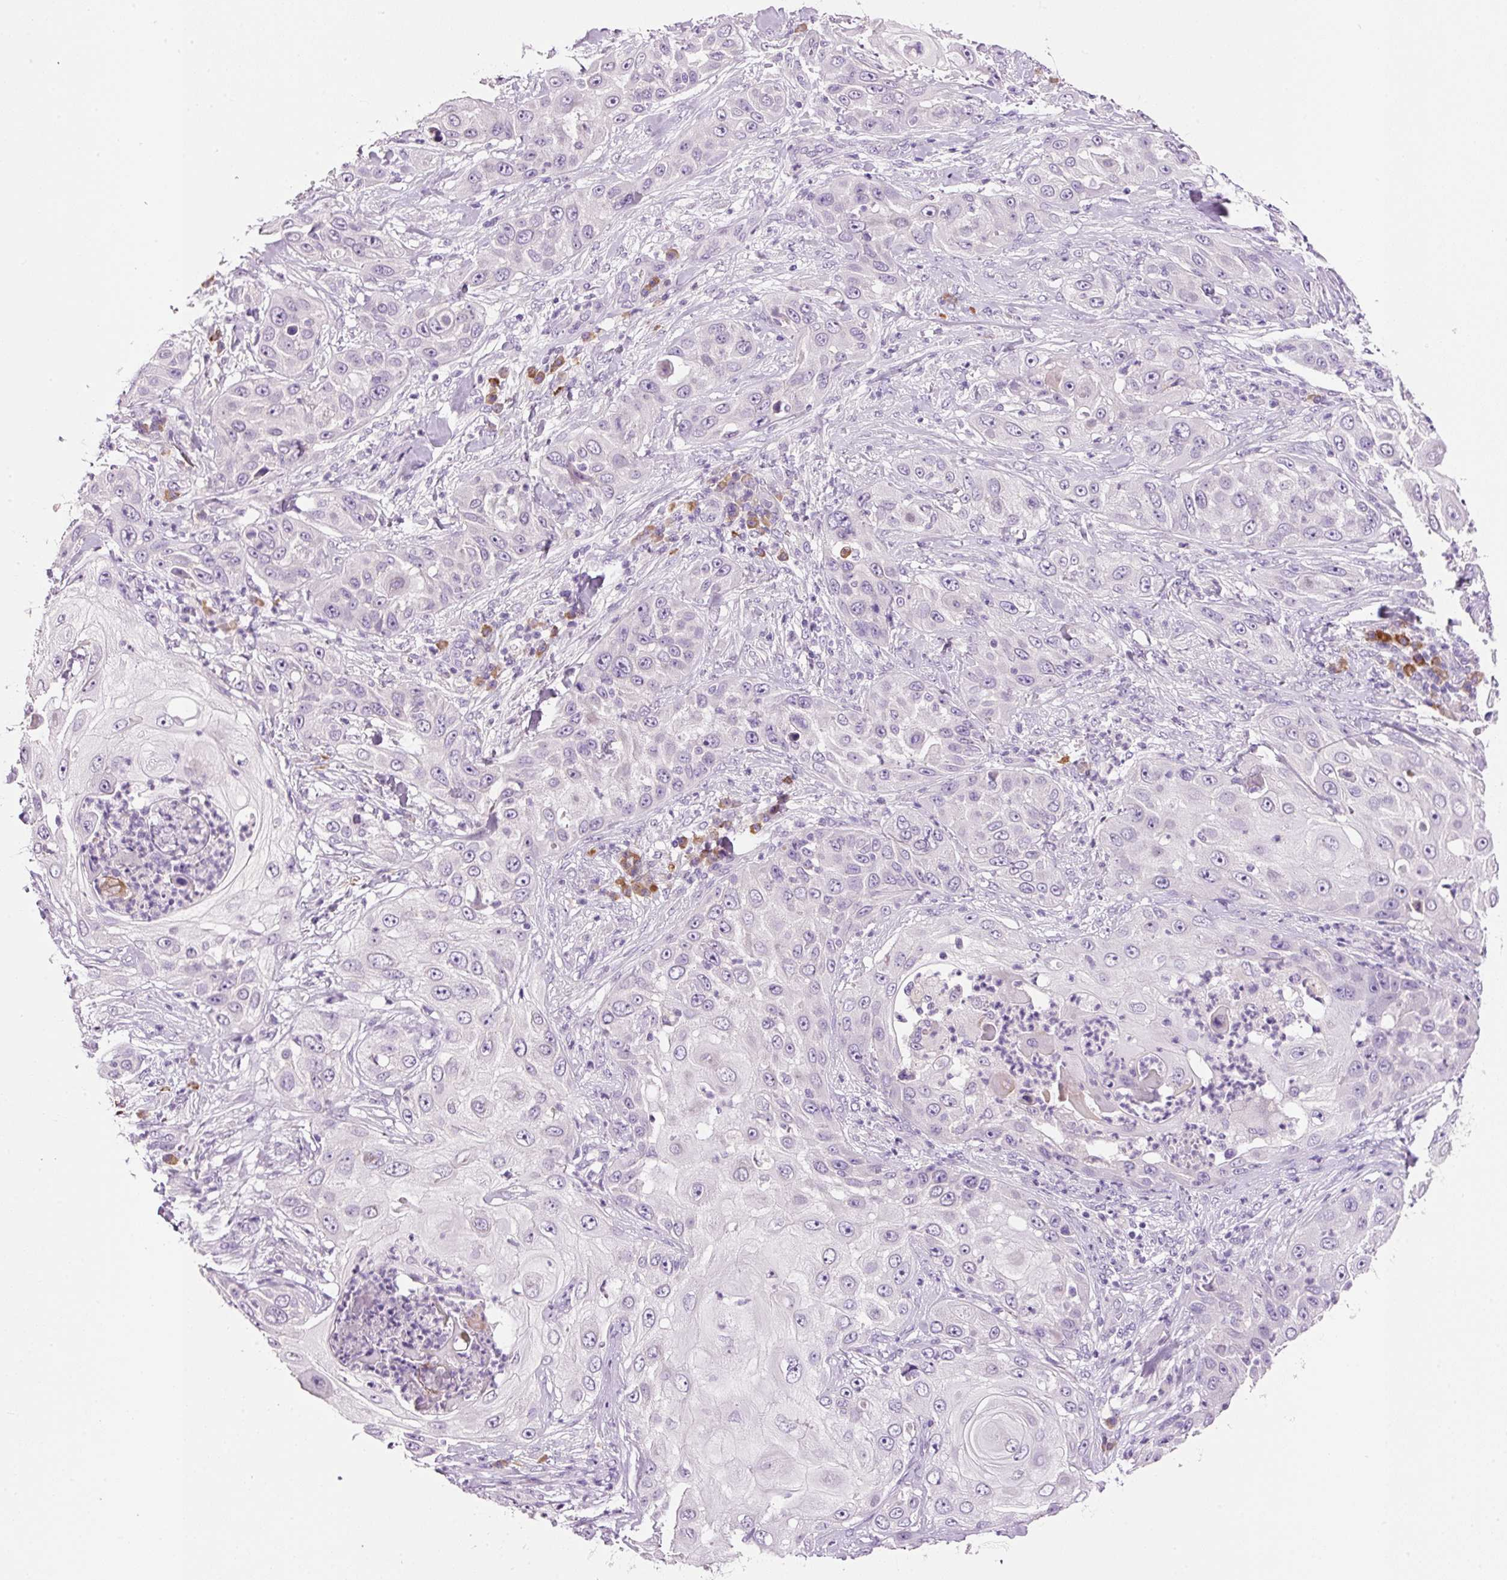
{"staining": {"intensity": "negative", "quantity": "none", "location": "none"}, "tissue": "skin cancer", "cell_type": "Tumor cells", "image_type": "cancer", "snomed": [{"axis": "morphology", "description": "Squamous cell carcinoma, NOS"}, {"axis": "topography", "description": "Skin"}], "caption": "Protein analysis of skin cancer exhibits no significant staining in tumor cells. (DAB (3,3'-diaminobenzidine) IHC, high magnification).", "gene": "TENT5C", "patient": {"sex": "female", "age": 44}}